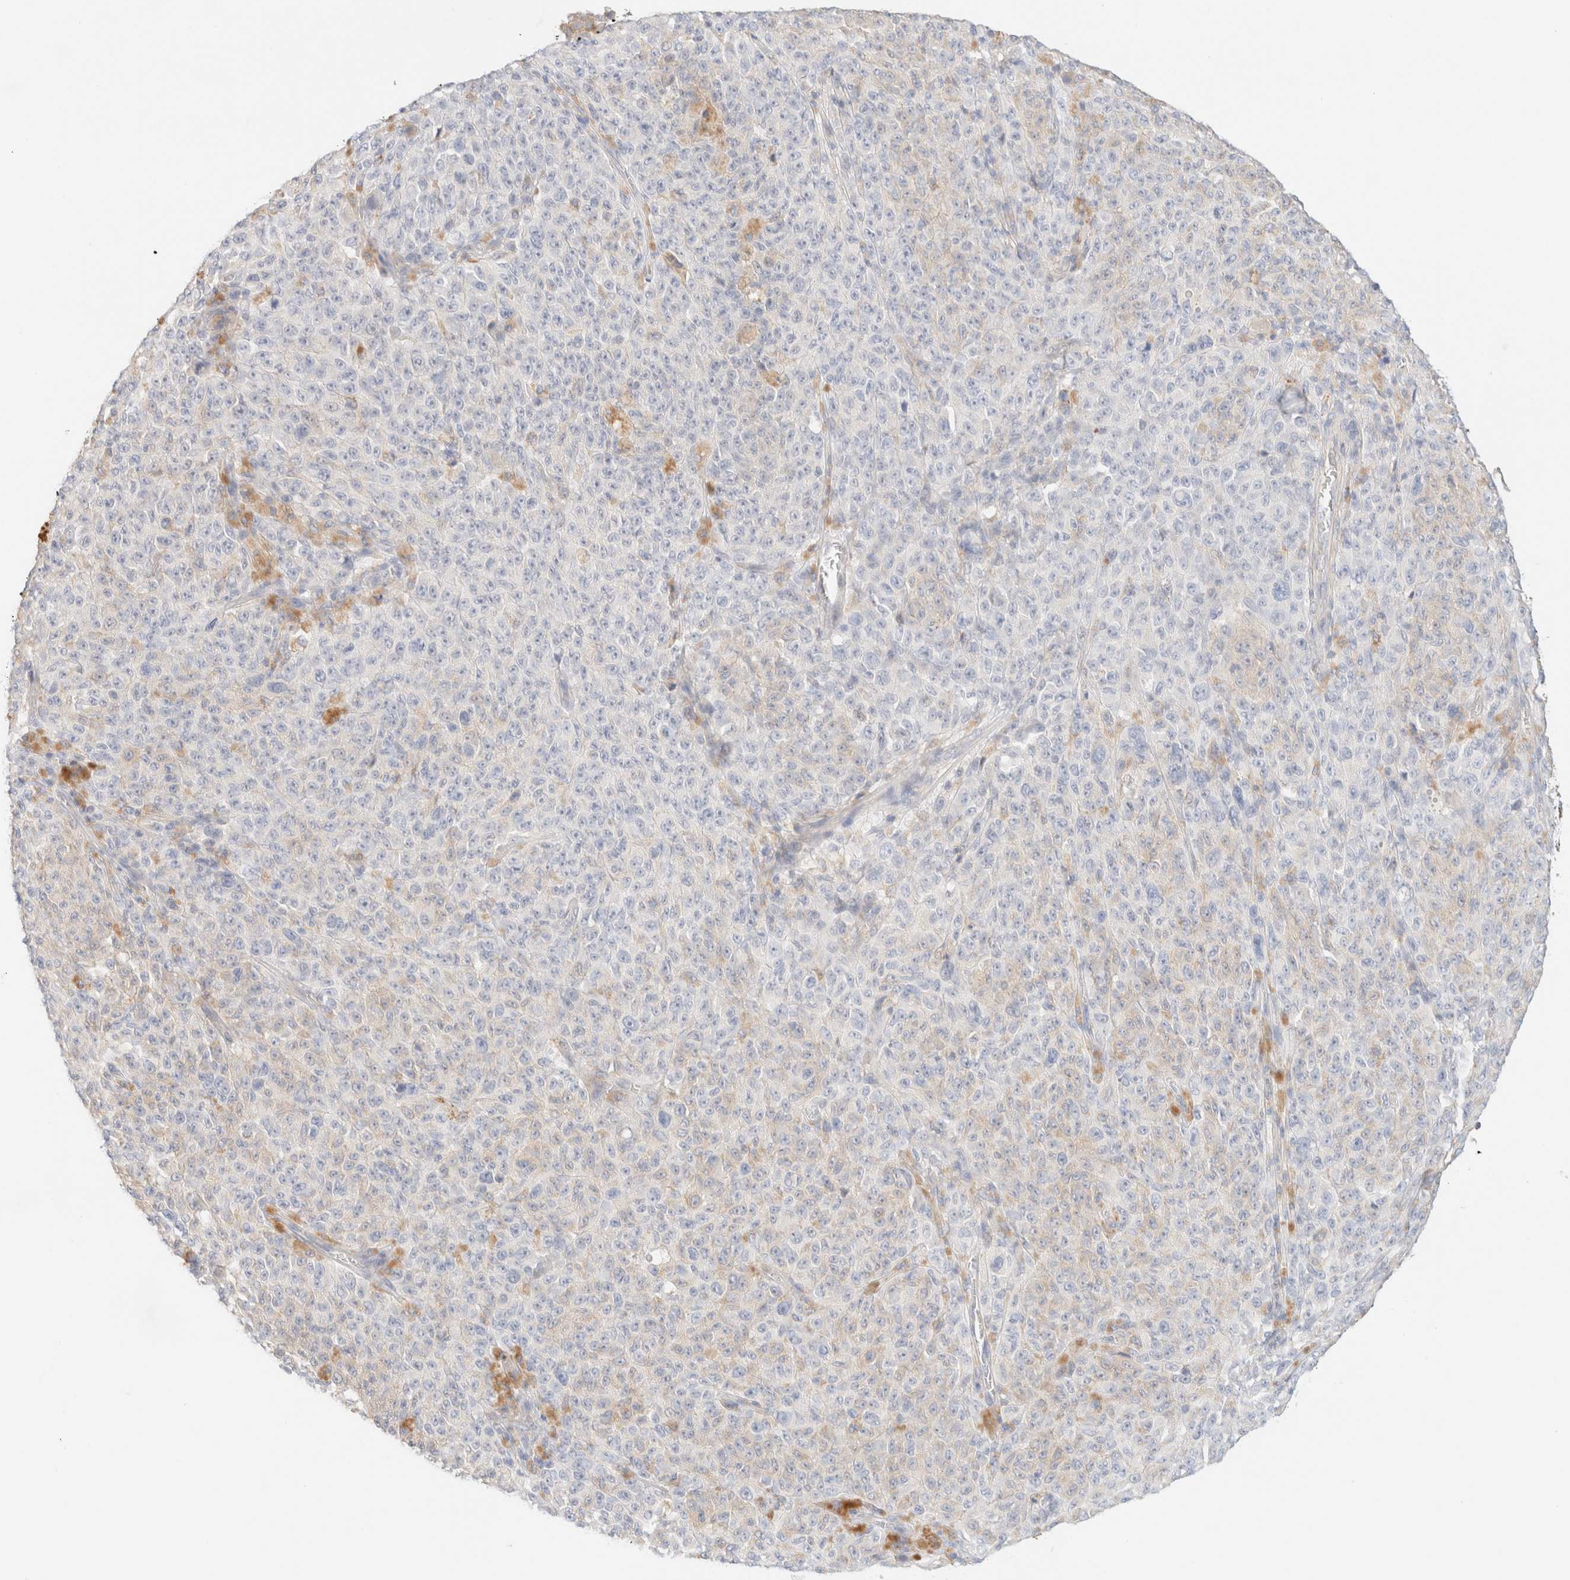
{"staining": {"intensity": "negative", "quantity": "none", "location": "none"}, "tissue": "melanoma", "cell_type": "Tumor cells", "image_type": "cancer", "snomed": [{"axis": "morphology", "description": "Malignant melanoma, NOS"}, {"axis": "topography", "description": "Skin"}], "caption": "There is no significant staining in tumor cells of malignant melanoma. Brightfield microscopy of immunohistochemistry stained with DAB (brown) and hematoxylin (blue), captured at high magnification.", "gene": "SARM1", "patient": {"sex": "female", "age": 82}}